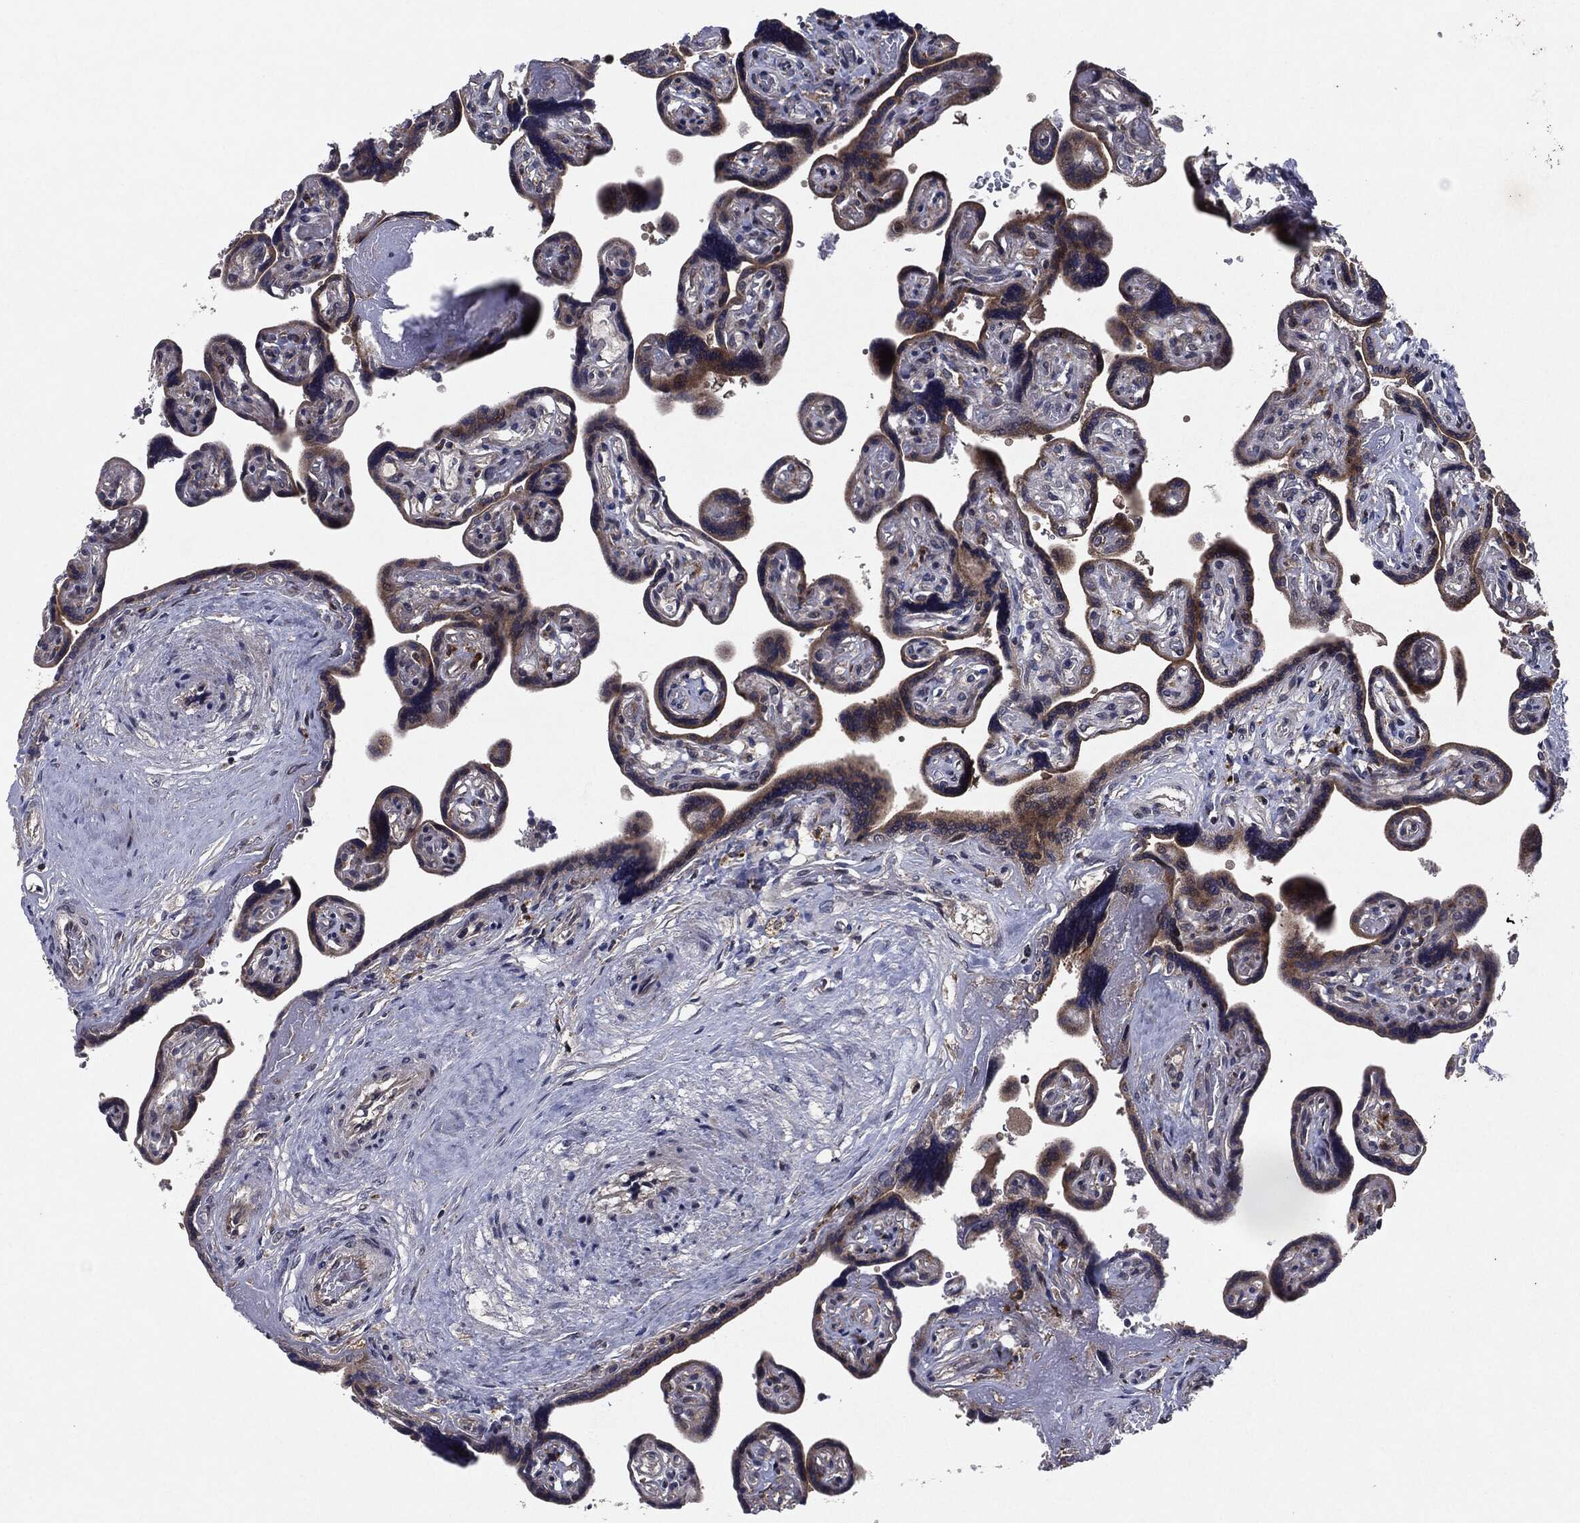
{"staining": {"intensity": "moderate", "quantity": ">75%", "location": "cytoplasmic/membranous"}, "tissue": "placenta", "cell_type": "Decidual cells", "image_type": "normal", "snomed": [{"axis": "morphology", "description": "Normal tissue, NOS"}, {"axis": "topography", "description": "Placenta"}], "caption": "Immunohistochemistry of unremarkable human placenta reveals medium levels of moderate cytoplasmic/membranous positivity in approximately >75% of decidual cells. Immunohistochemistry stains the protein in brown and the nuclei are stained blue.", "gene": "SLC31A2", "patient": {"sex": "female", "age": 32}}